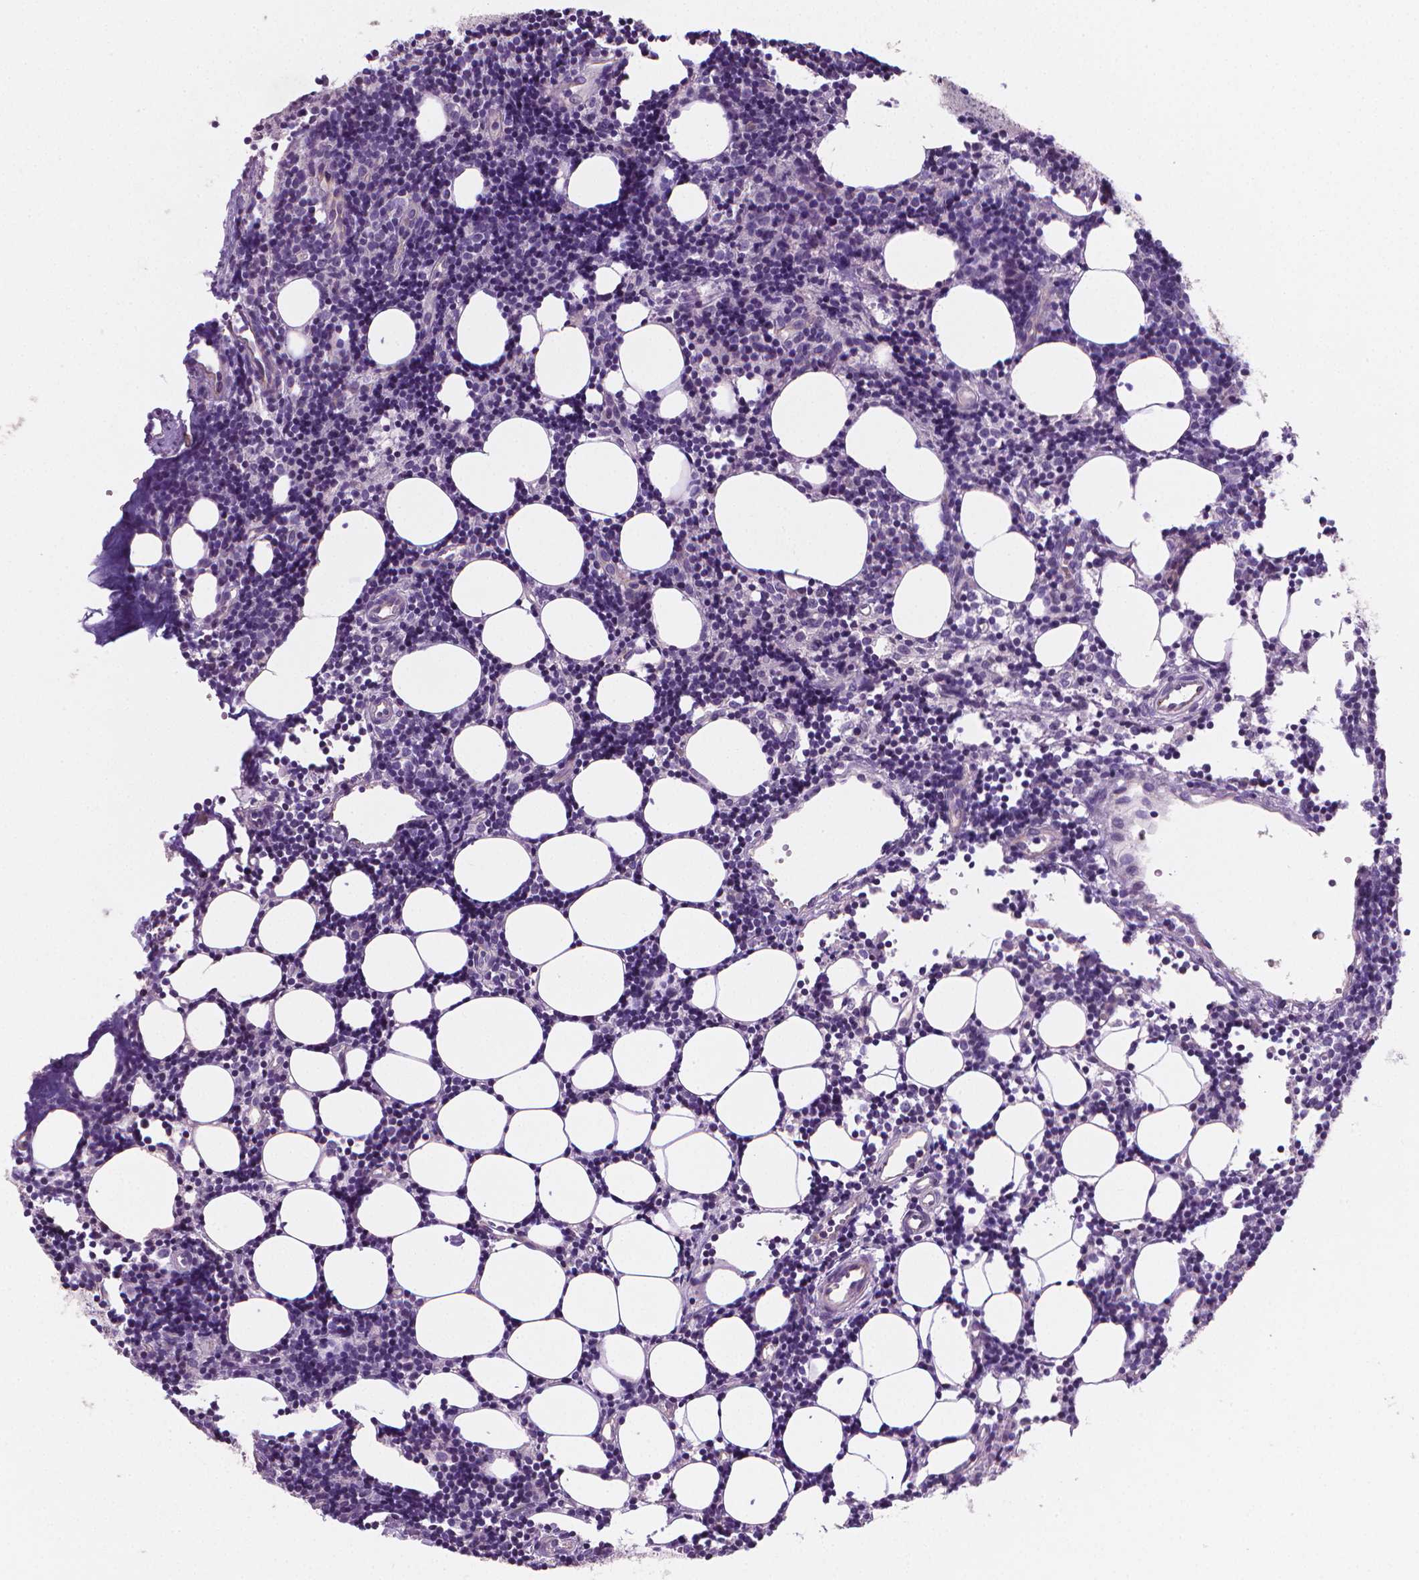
{"staining": {"intensity": "negative", "quantity": "none", "location": "none"}, "tissue": "lymph node", "cell_type": "Germinal center cells", "image_type": "normal", "snomed": [{"axis": "morphology", "description": "Normal tissue, NOS"}, {"axis": "topography", "description": "Lymph node"}], "caption": "This photomicrograph is of benign lymph node stained with IHC to label a protein in brown with the nuclei are counter-stained blue. There is no positivity in germinal center cells.", "gene": "CLXN", "patient": {"sex": "female", "age": 41}}